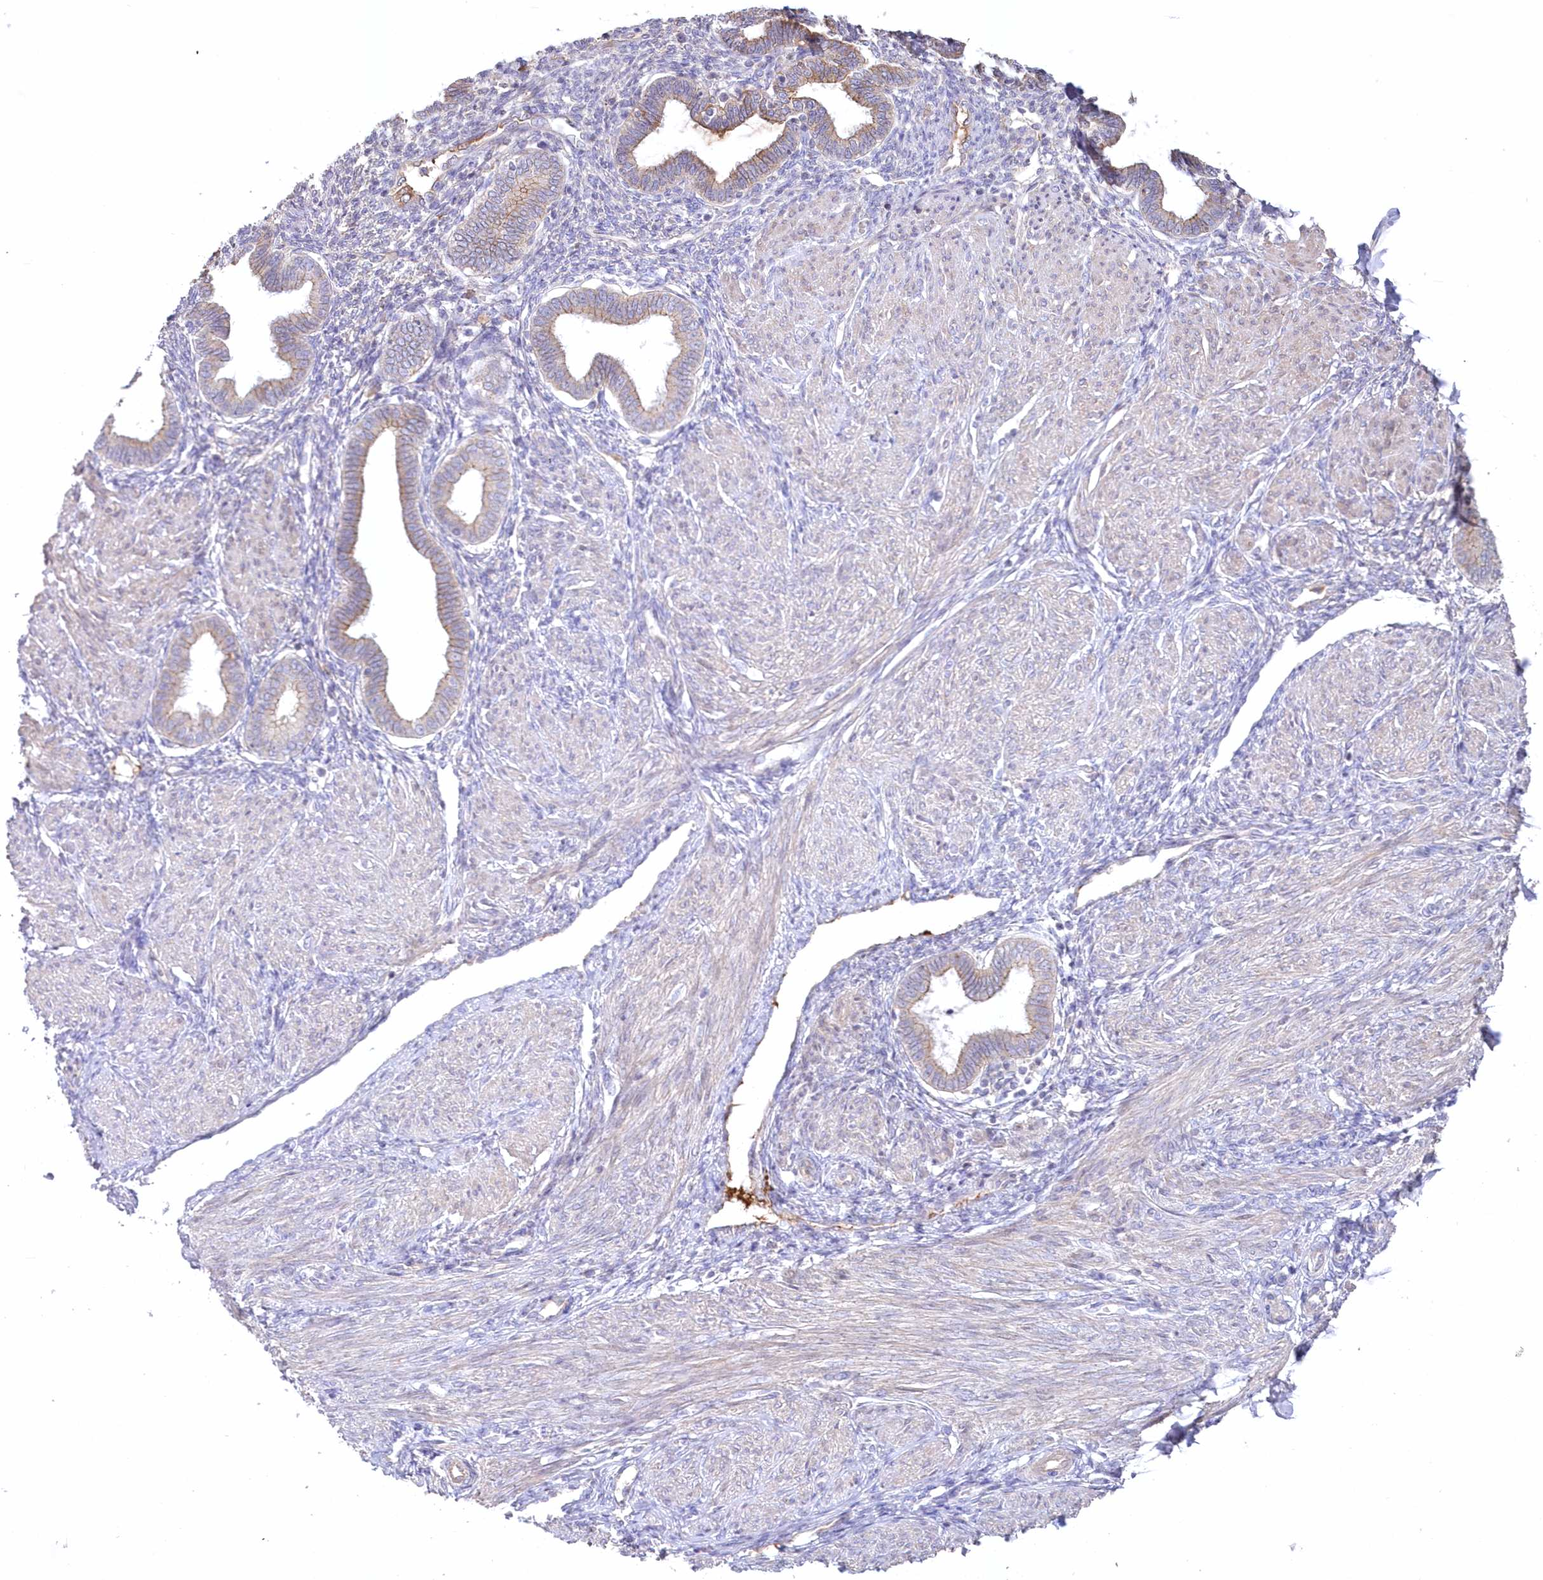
{"staining": {"intensity": "weak", "quantity": "<25%", "location": "cytoplasmic/membranous"}, "tissue": "endometrium", "cell_type": "Cells in endometrial stroma", "image_type": "normal", "snomed": [{"axis": "morphology", "description": "Normal tissue, NOS"}, {"axis": "topography", "description": "Endometrium"}], "caption": "Histopathology image shows no protein expression in cells in endometrial stroma of normal endometrium.", "gene": "WBP1L", "patient": {"sex": "female", "age": 53}}